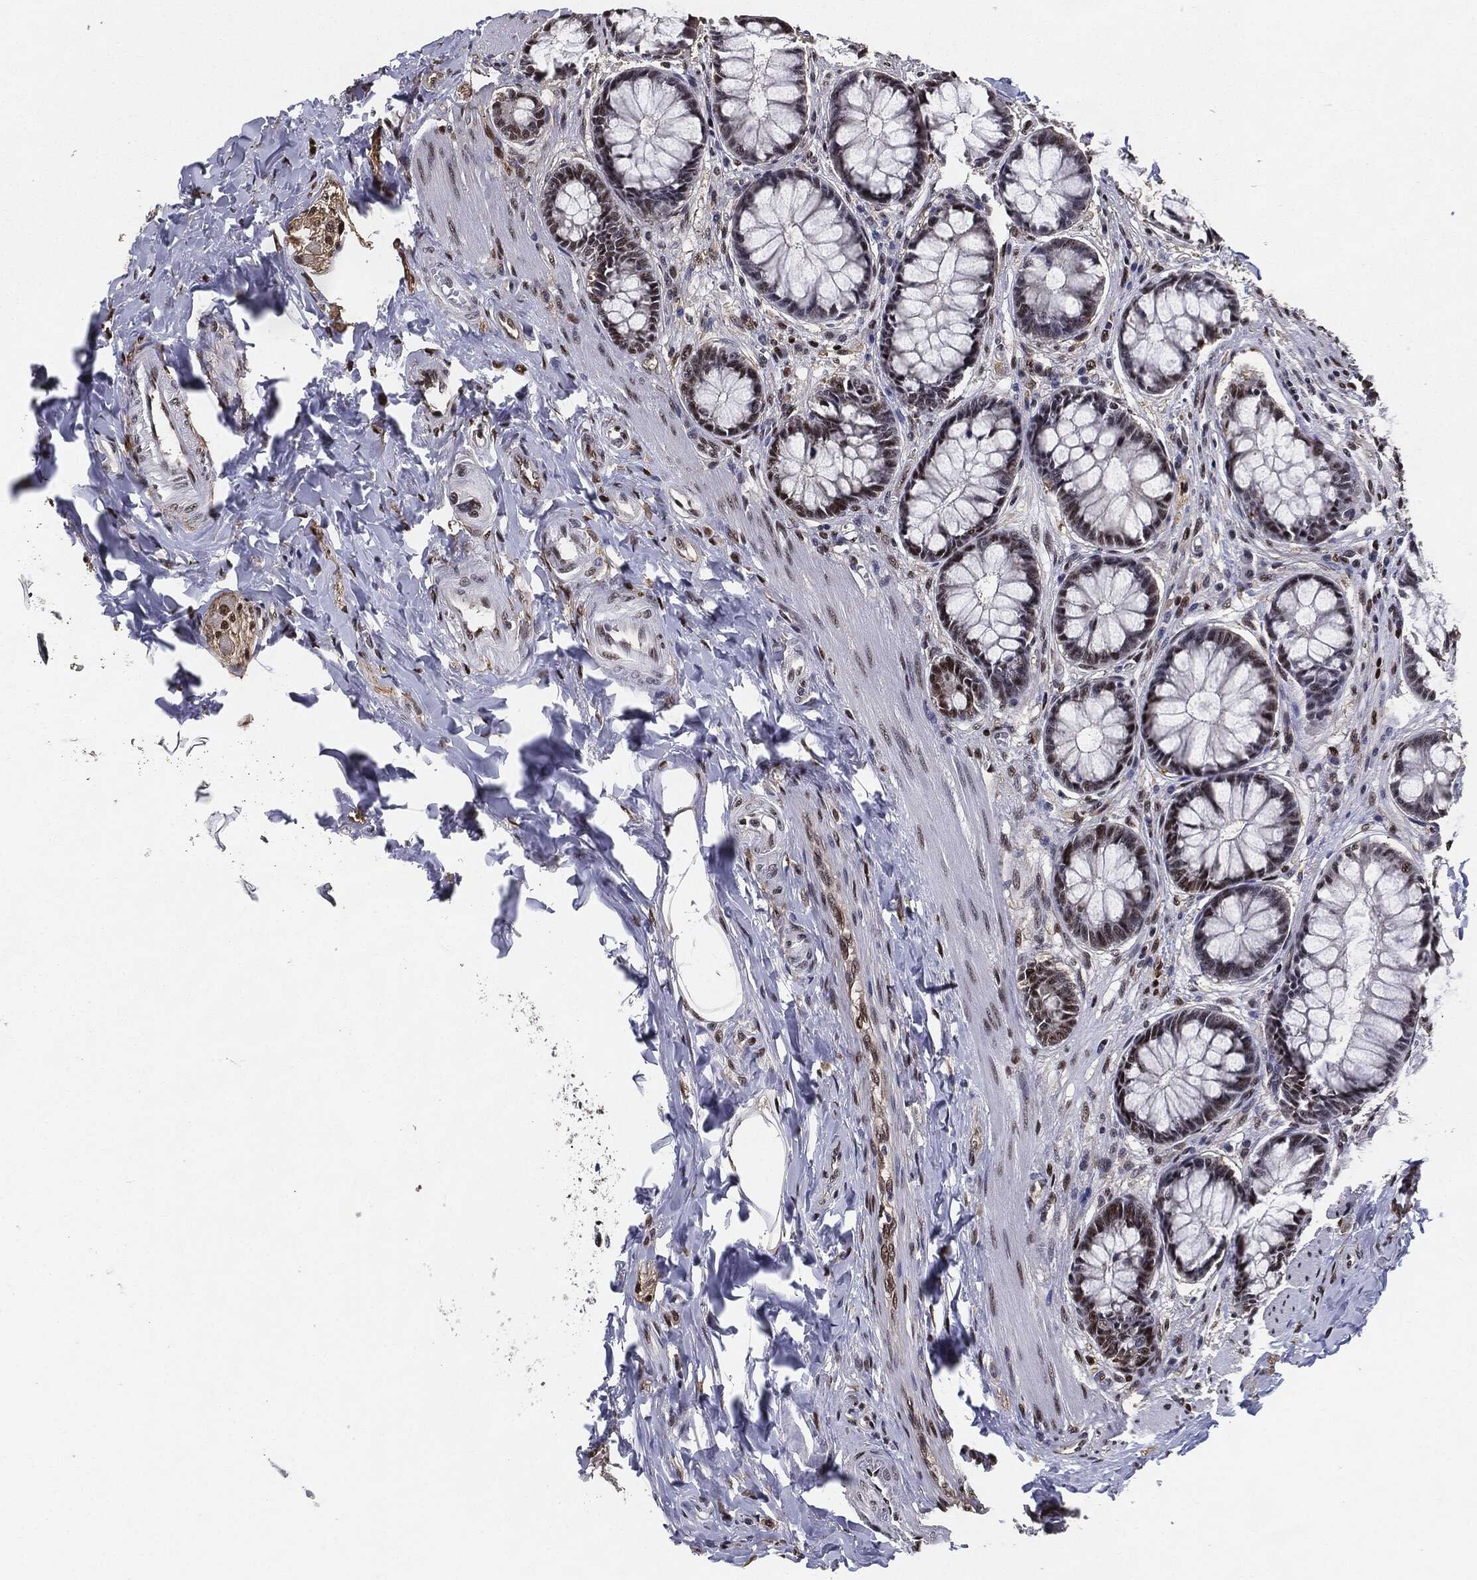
{"staining": {"intensity": "strong", "quantity": ">75%", "location": "nuclear"}, "tissue": "colon", "cell_type": "Endothelial cells", "image_type": "normal", "snomed": [{"axis": "morphology", "description": "Normal tissue, NOS"}, {"axis": "topography", "description": "Colon"}], "caption": "Immunohistochemical staining of benign colon reveals strong nuclear protein staining in approximately >75% of endothelial cells. (Brightfield microscopy of DAB IHC at high magnification).", "gene": "JUN", "patient": {"sex": "female", "age": 65}}